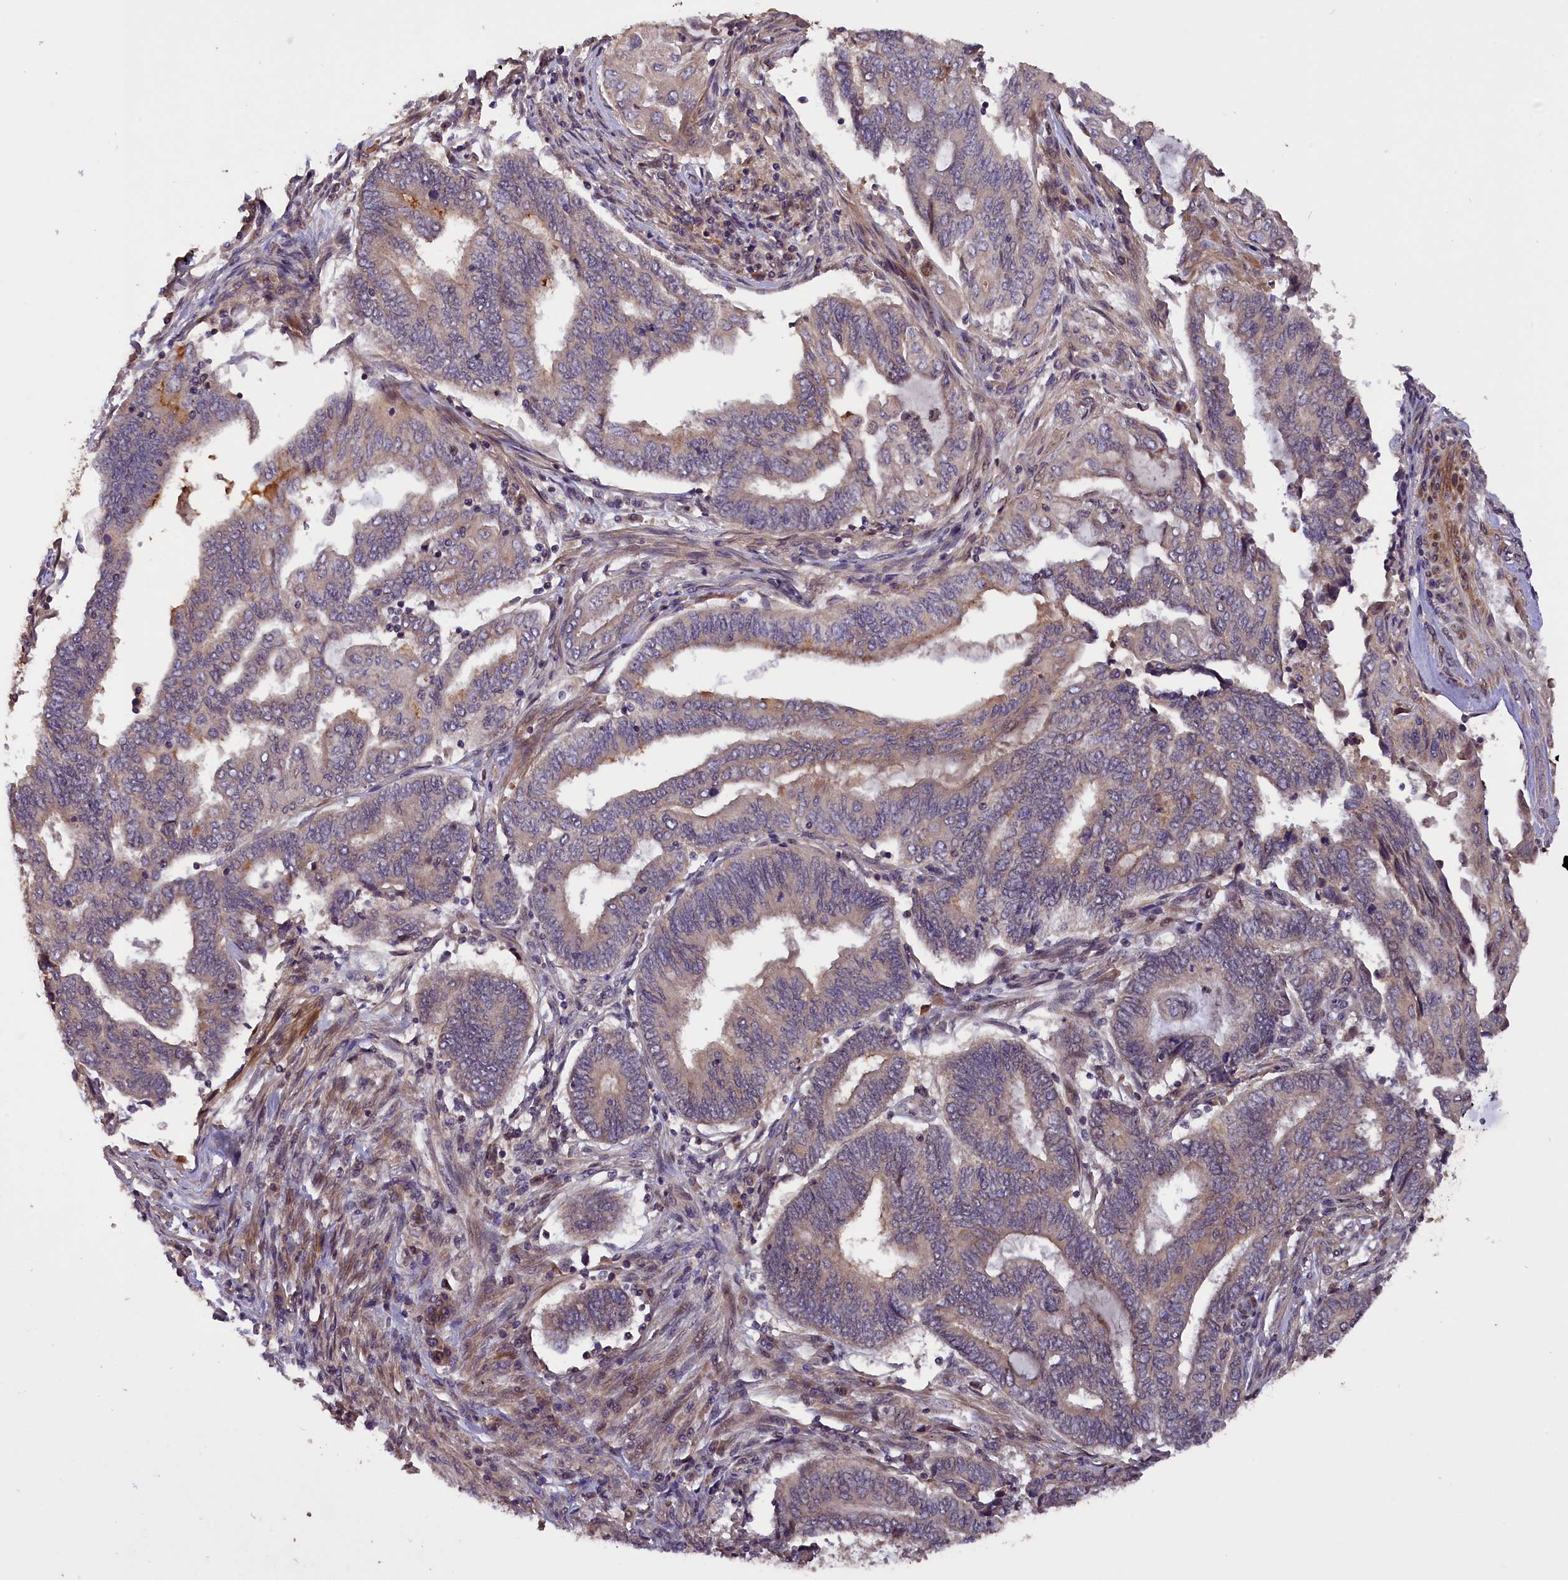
{"staining": {"intensity": "weak", "quantity": "25%-75%", "location": "cytoplasmic/membranous"}, "tissue": "endometrial cancer", "cell_type": "Tumor cells", "image_type": "cancer", "snomed": [{"axis": "morphology", "description": "Adenocarcinoma, NOS"}, {"axis": "topography", "description": "Uterus"}, {"axis": "topography", "description": "Endometrium"}], "caption": "Tumor cells reveal low levels of weak cytoplasmic/membranous positivity in about 25%-75% of cells in endometrial cancer.", "gene": "DNAJB9", "patient": {"sex": "female", "age": 70}}